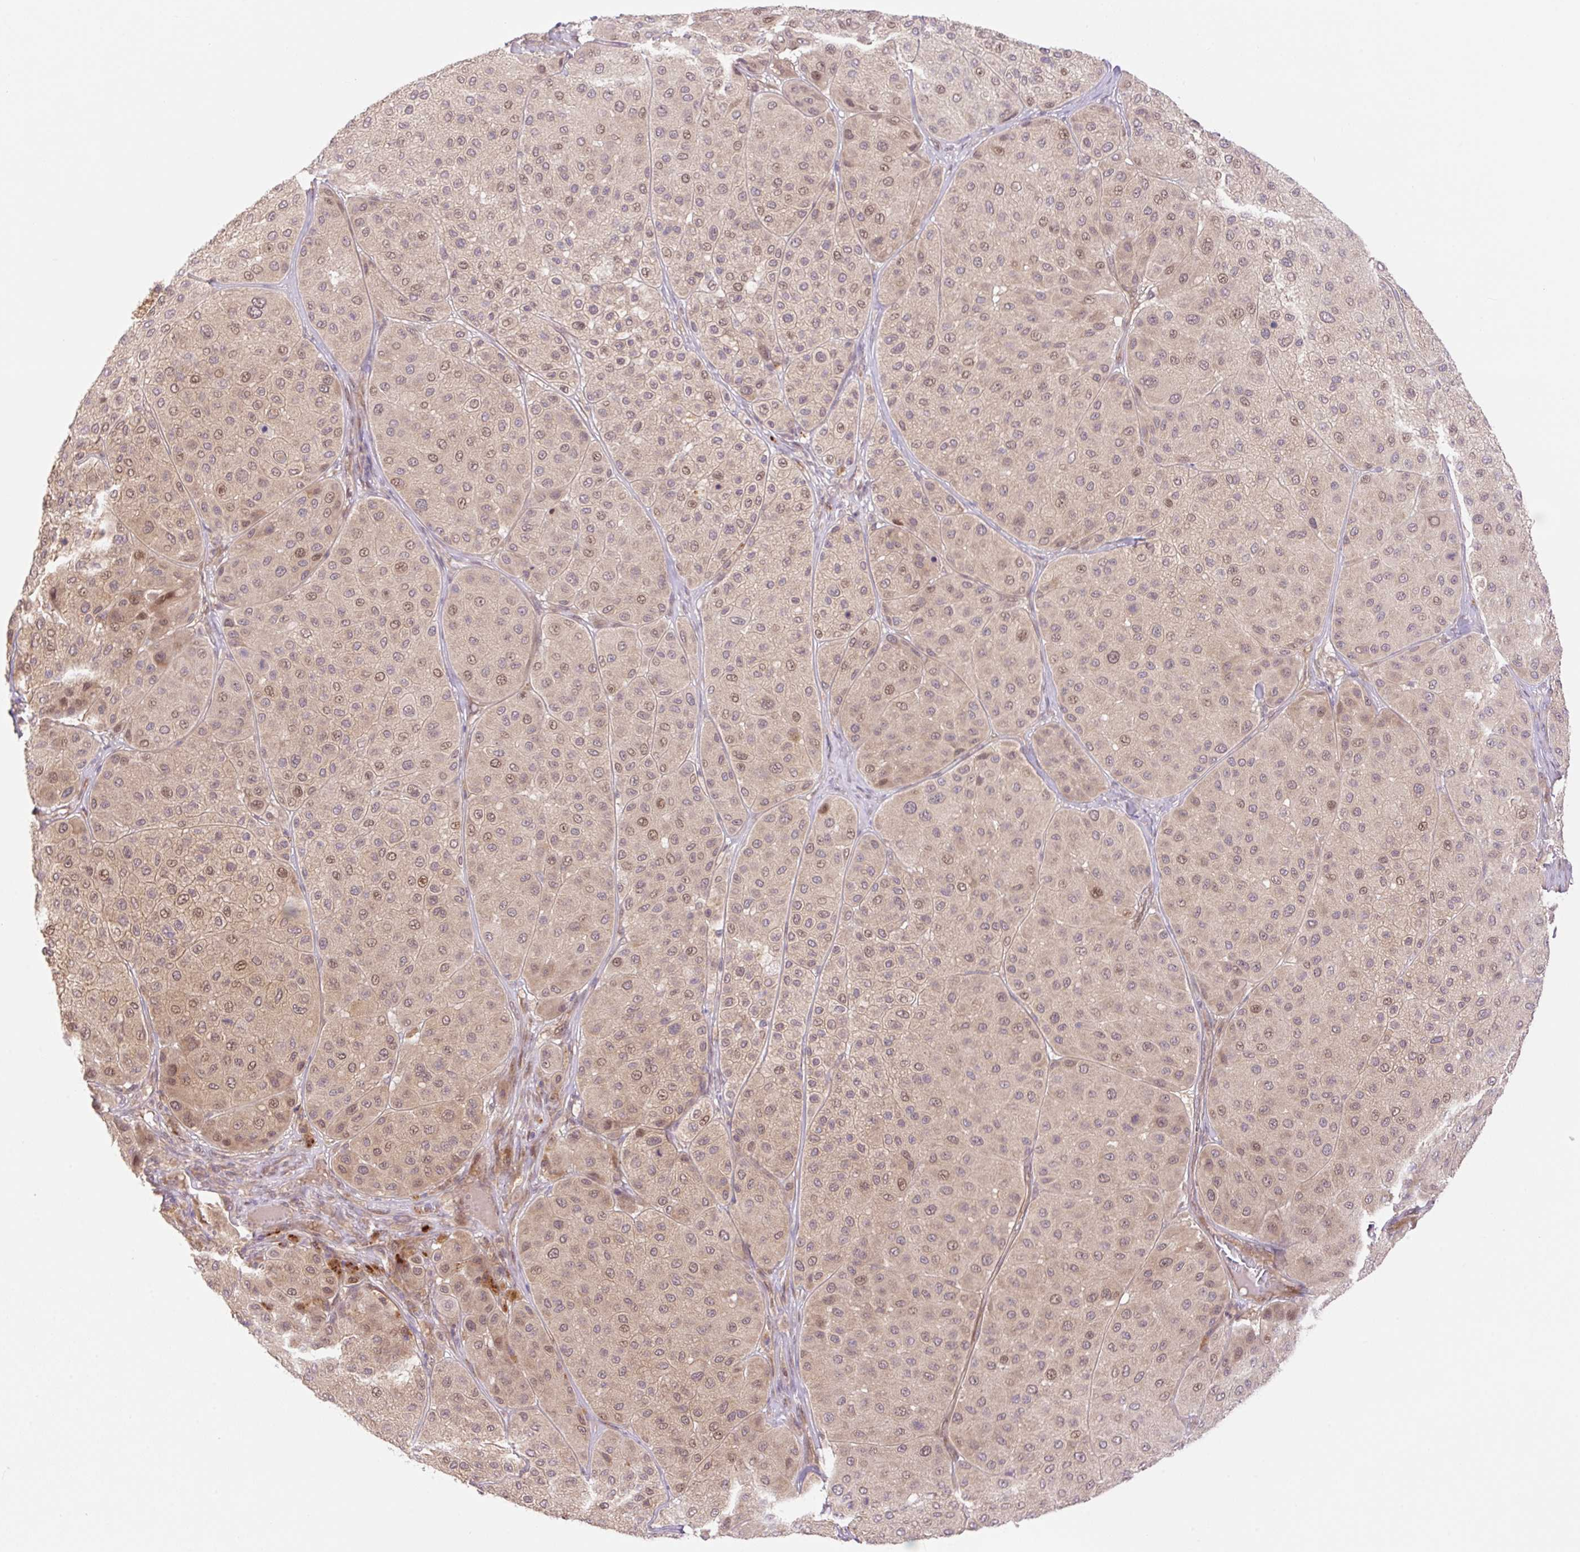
{"staining": {"intensity": "moderate", "quantity": ">75%", "location": "cytoplasmic/membranous,nuclear"}, "tissue": "melanoma", "cell_type": "Tumor cells", "image_type": "cancer", "snomed": [{"axis": "morphology", "description": "Malignant melanoma, Metastatic site"}, {"axis": "topography", "description": "Smooth muscle"}], "caption": "Melanoma stained with a brown dye demonstrates moderate cytoplasmic/membranous and nuclear positive expression in about >75% of tumor cells.", "gene": "VPS25", "patient": {"sex": "male", "age": 41}}